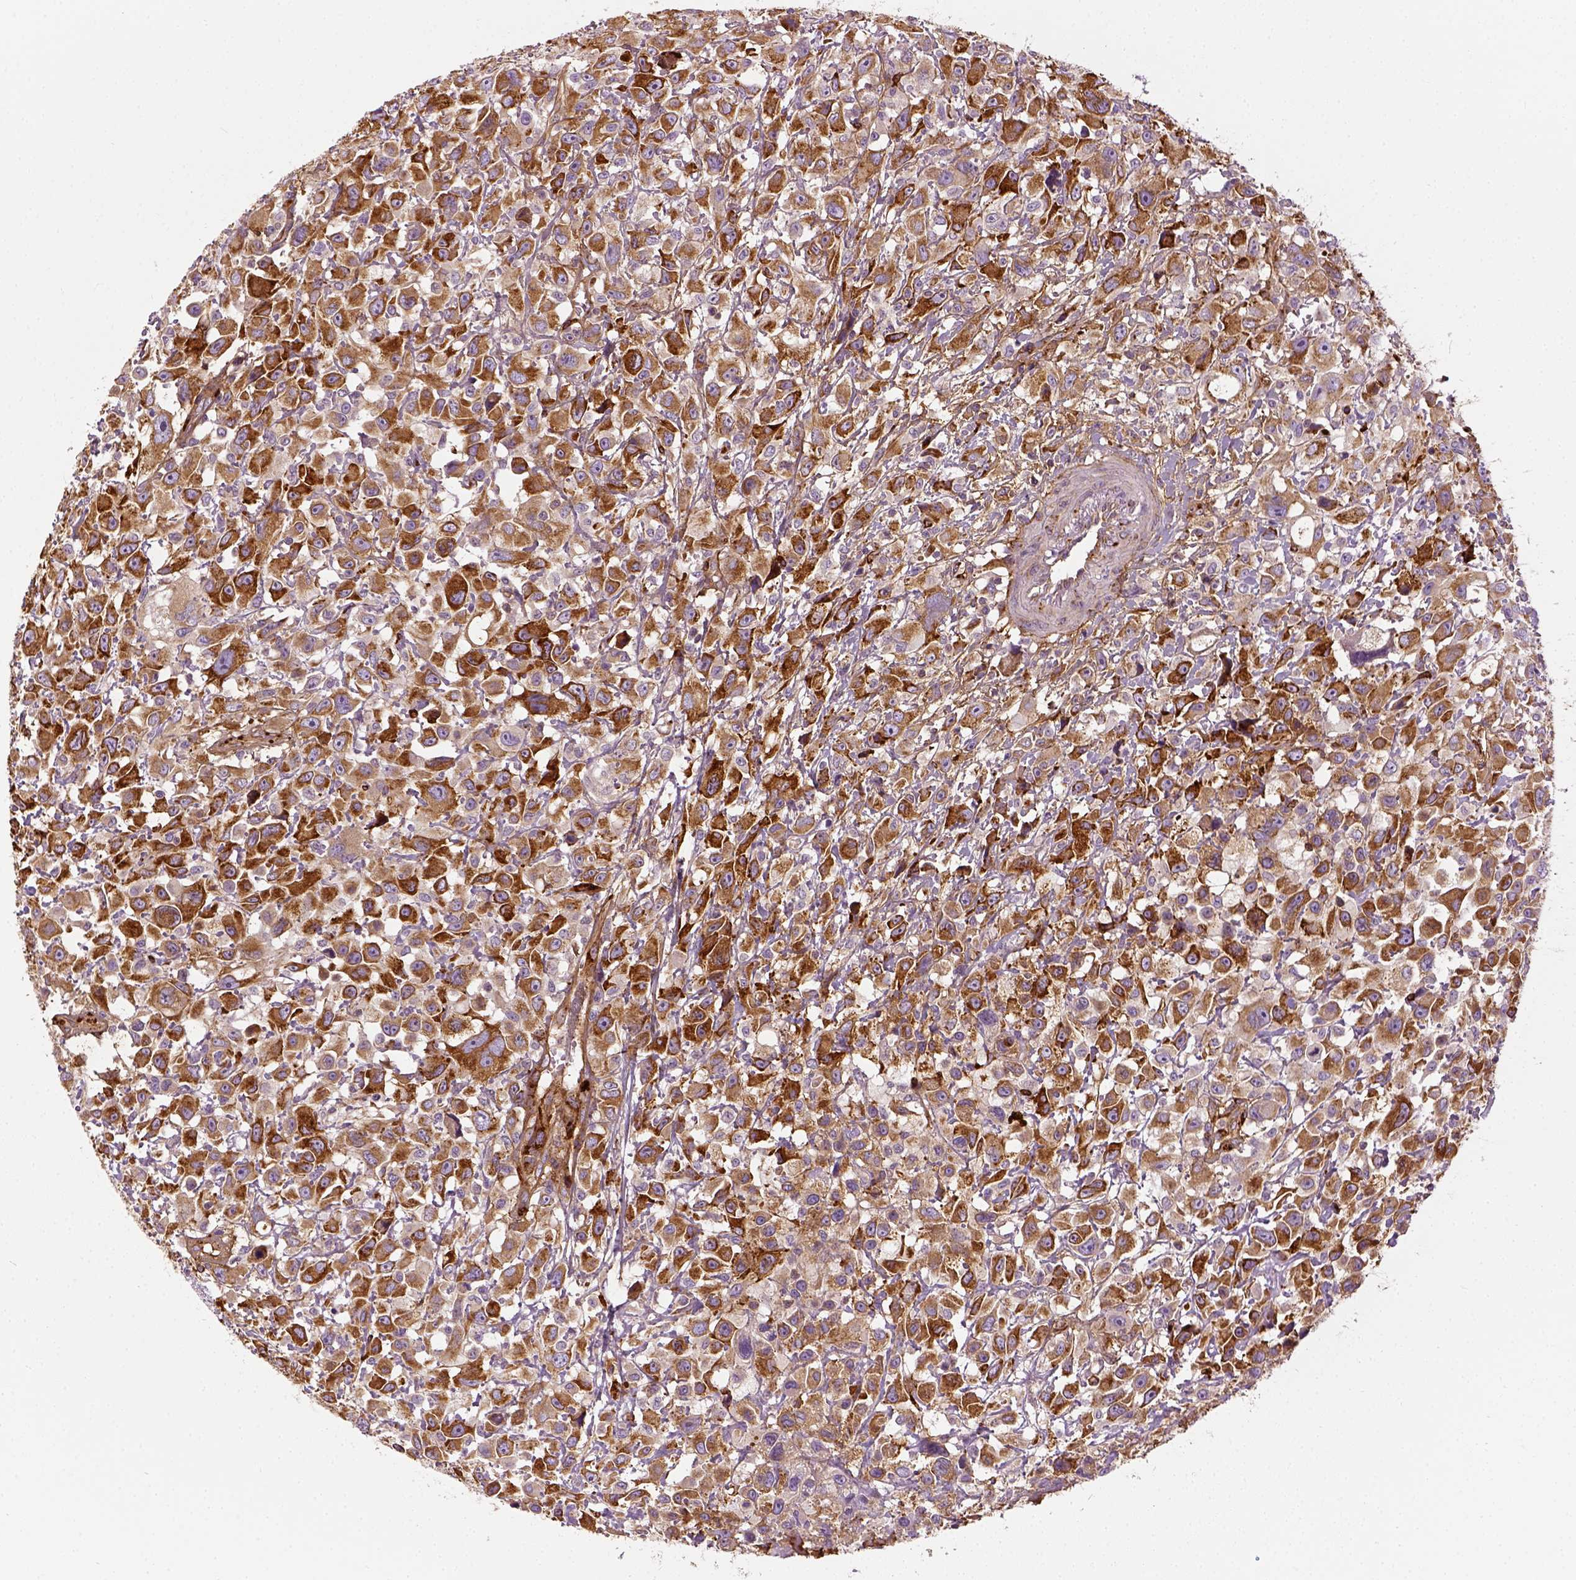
{"staining": {"intensity": "moderate", "quantity": ">75%", "location": "cytoplasmic/membranous"}, "tissue": "head and neck cancer", "cell_type": "Tumor cells", "image_type": "cancer", "snomed": [{"axis": "morphology", "description": "Squamous cell carcinoma, NOS"}, {"axis": "morphology", "description": "Squamous cell carcinoma, metastatic, NOS"}, {"axis": "topography", "description": "Oral tissue"}, {"axis": "topography", "description": "Head-Neck"}], "caption": "Tumor cells demonstrate medium levels of moderate cytoplasmic/membranous staining in about >75% of cells in human head and neck cancer (metastatic squamous cell carcinoma).", "gene": "COL6A2", "patient": {"sex": "female", "age": 85}}